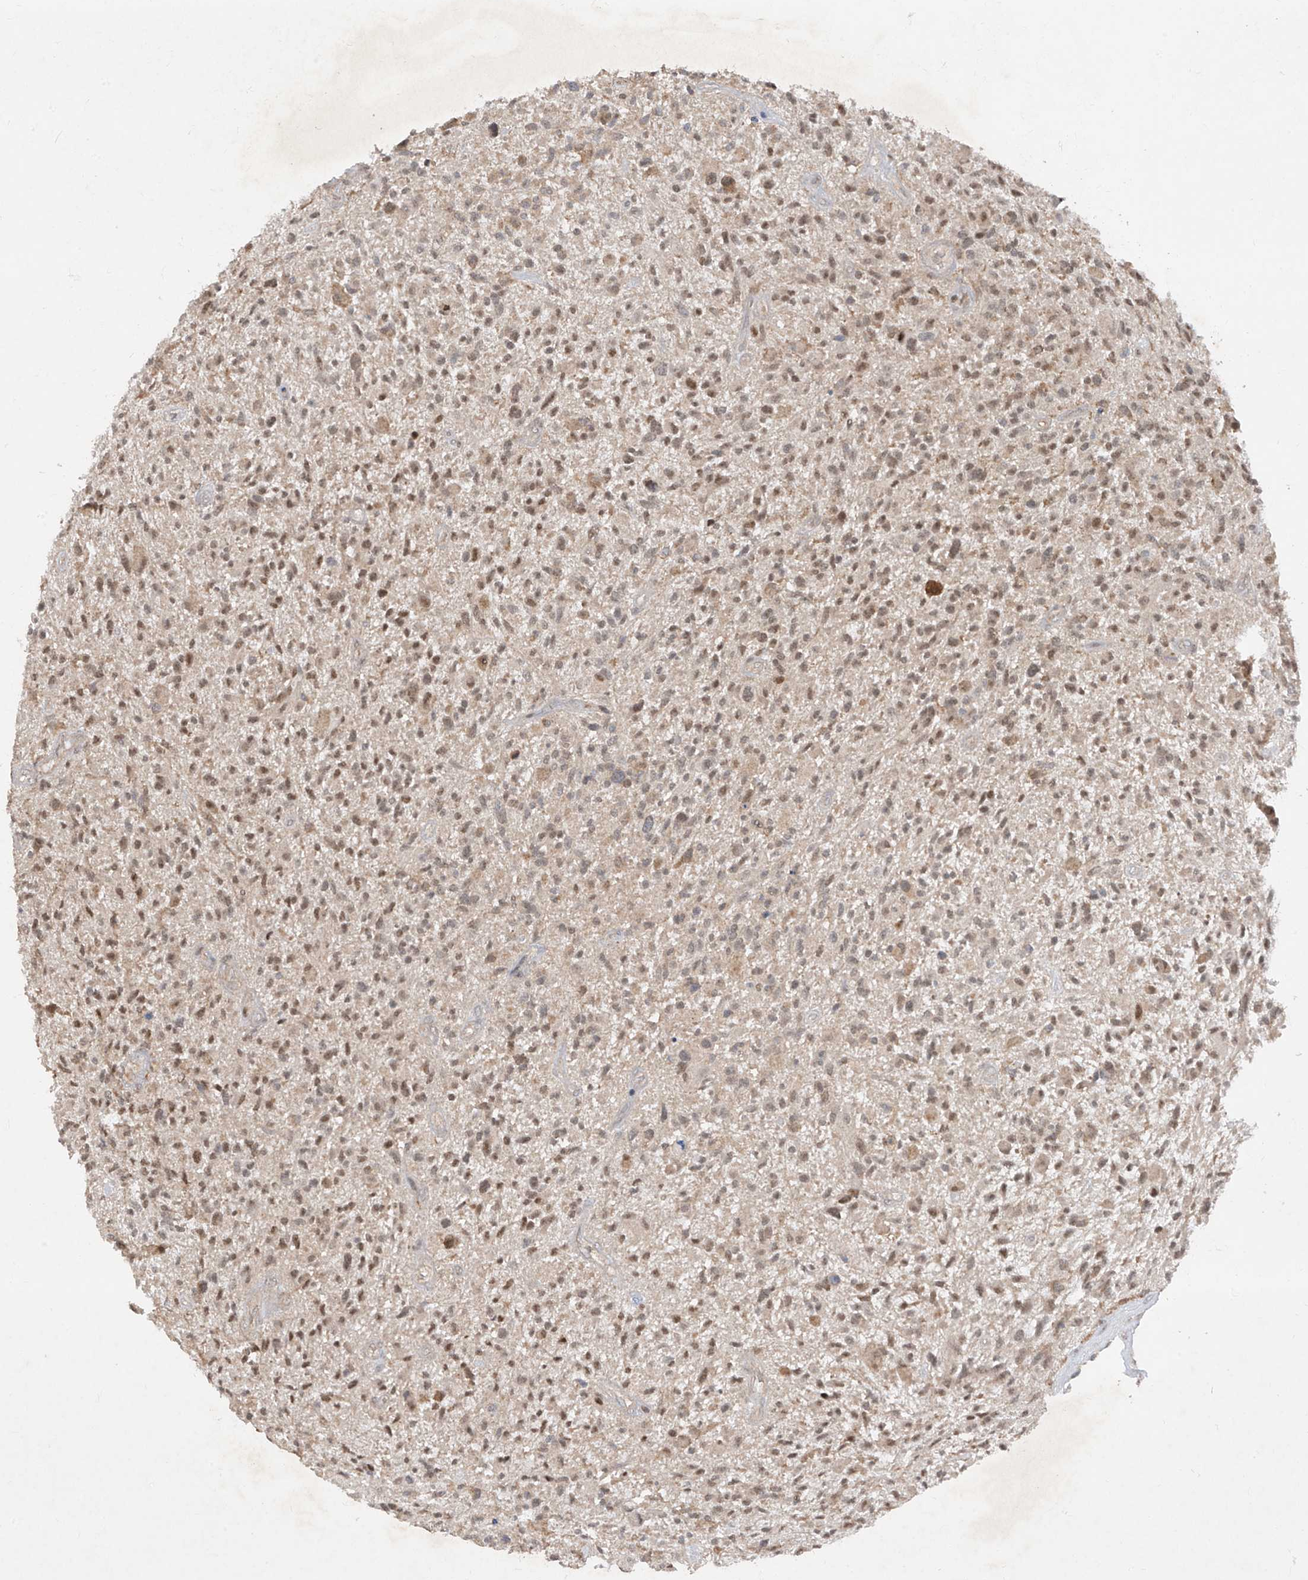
{"staining": {"intensity": "moderate", "quantity": "25%-75%", "location": "nuclear"}, "tissue": "glioma", "cell_type": "Tumor cells", "image_type": "cancer", "snomed": [{"axis": "morphology", "description": "Glioma, malignant, High grade"}, {"axis": "topography", "description": "Brain"}], "caption": "A brown stain labels moderate nuclear positivity of a protein in human malignant high-grade glioma tumor cells.", "gene": "ZNF358", "patient": {"sex": "male", "age": 47}}